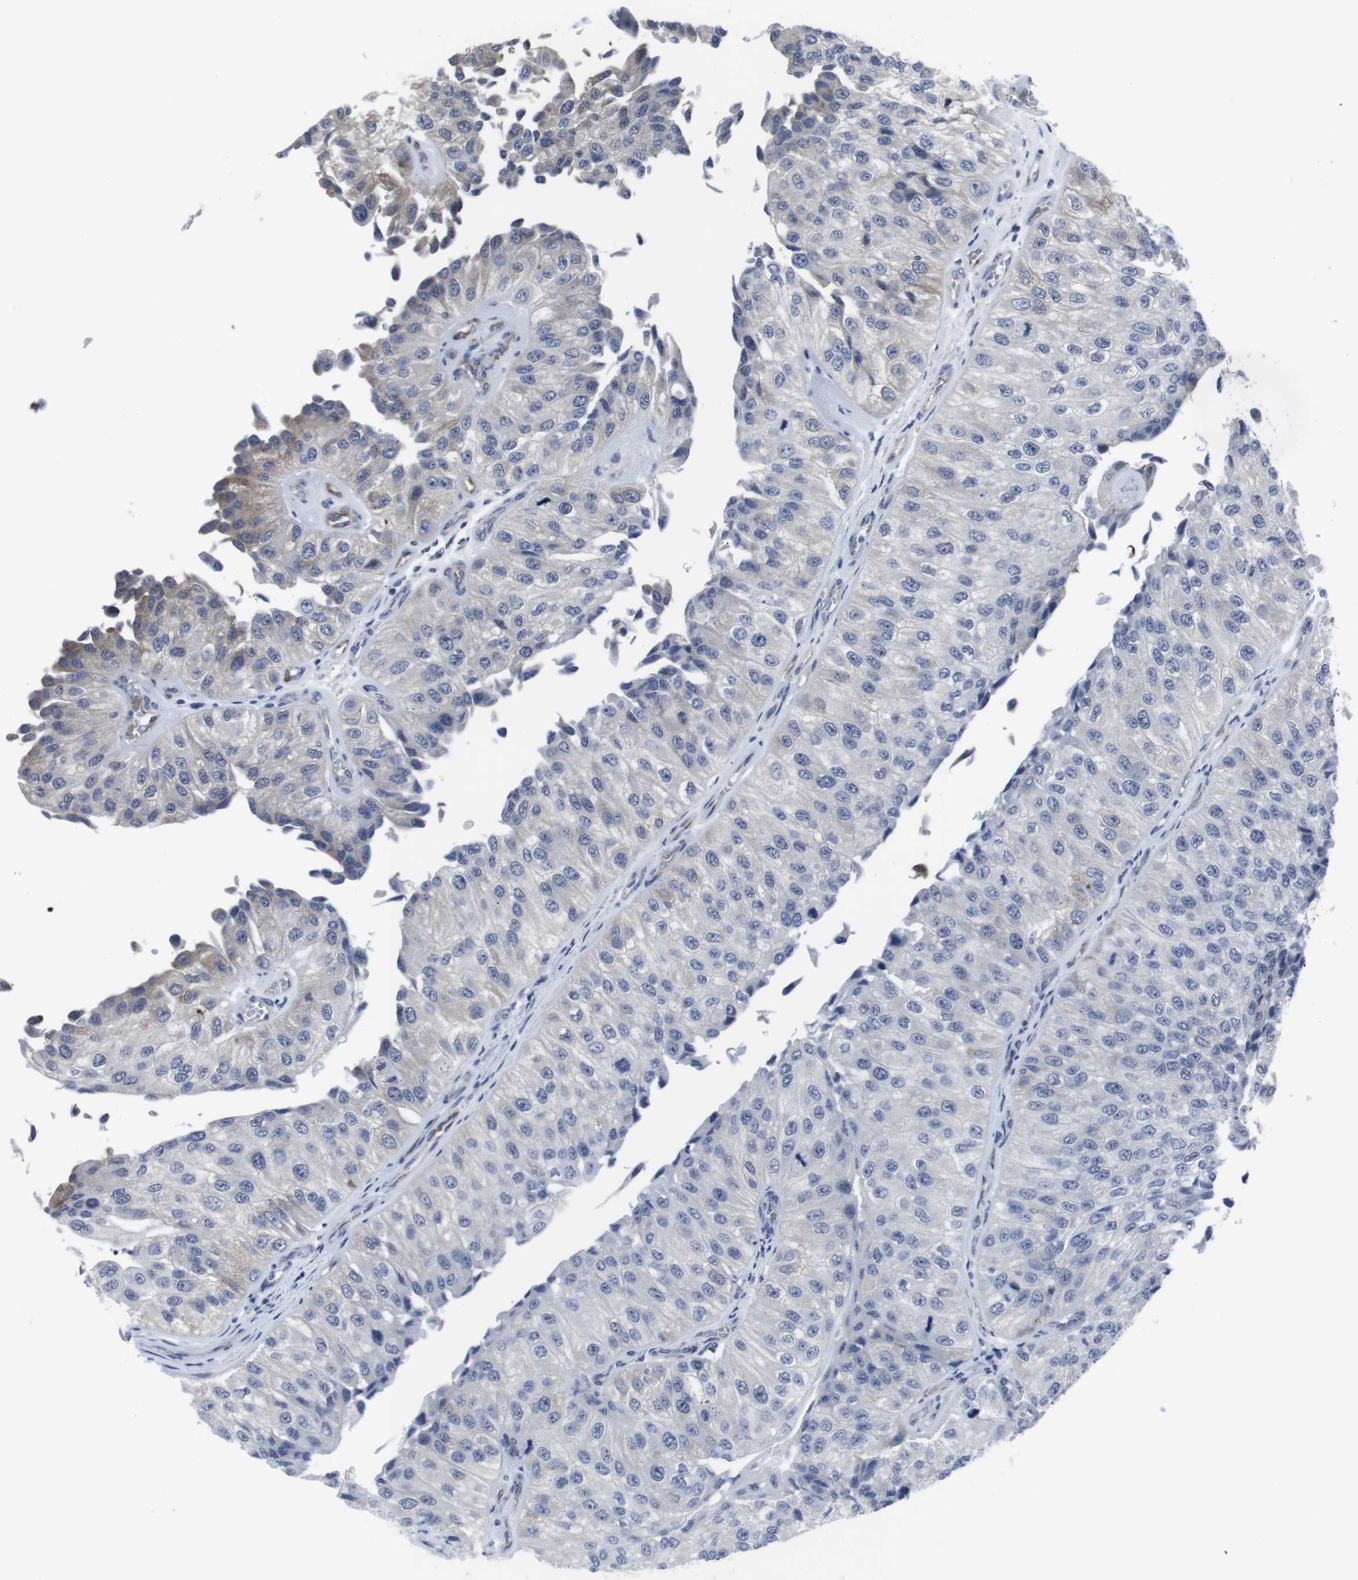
{"staining": {"intensity": "moderate", "quantity": "<25%", "location": "cytoplasmic/membranous"}, "tissue": "urothelial cancer", "cell_type": "Tumor cells", "image_type": "cancer", "snomed": [{"axis": "morphology", "description": "Urothelial carcinoma, High grade"}, {"axis": "topography", "description": "Kidney"}, {"axis": "topography", "description": "Urinary bladder"}], "caption": "The histopathology image reveals staining of urothelial cancer, revealing moderate cytoplasmic/membranous protein staining (brown color) within tumor cells.", "gene": "GEMIN2", "patient": {"sex": "male", "age": 77}}